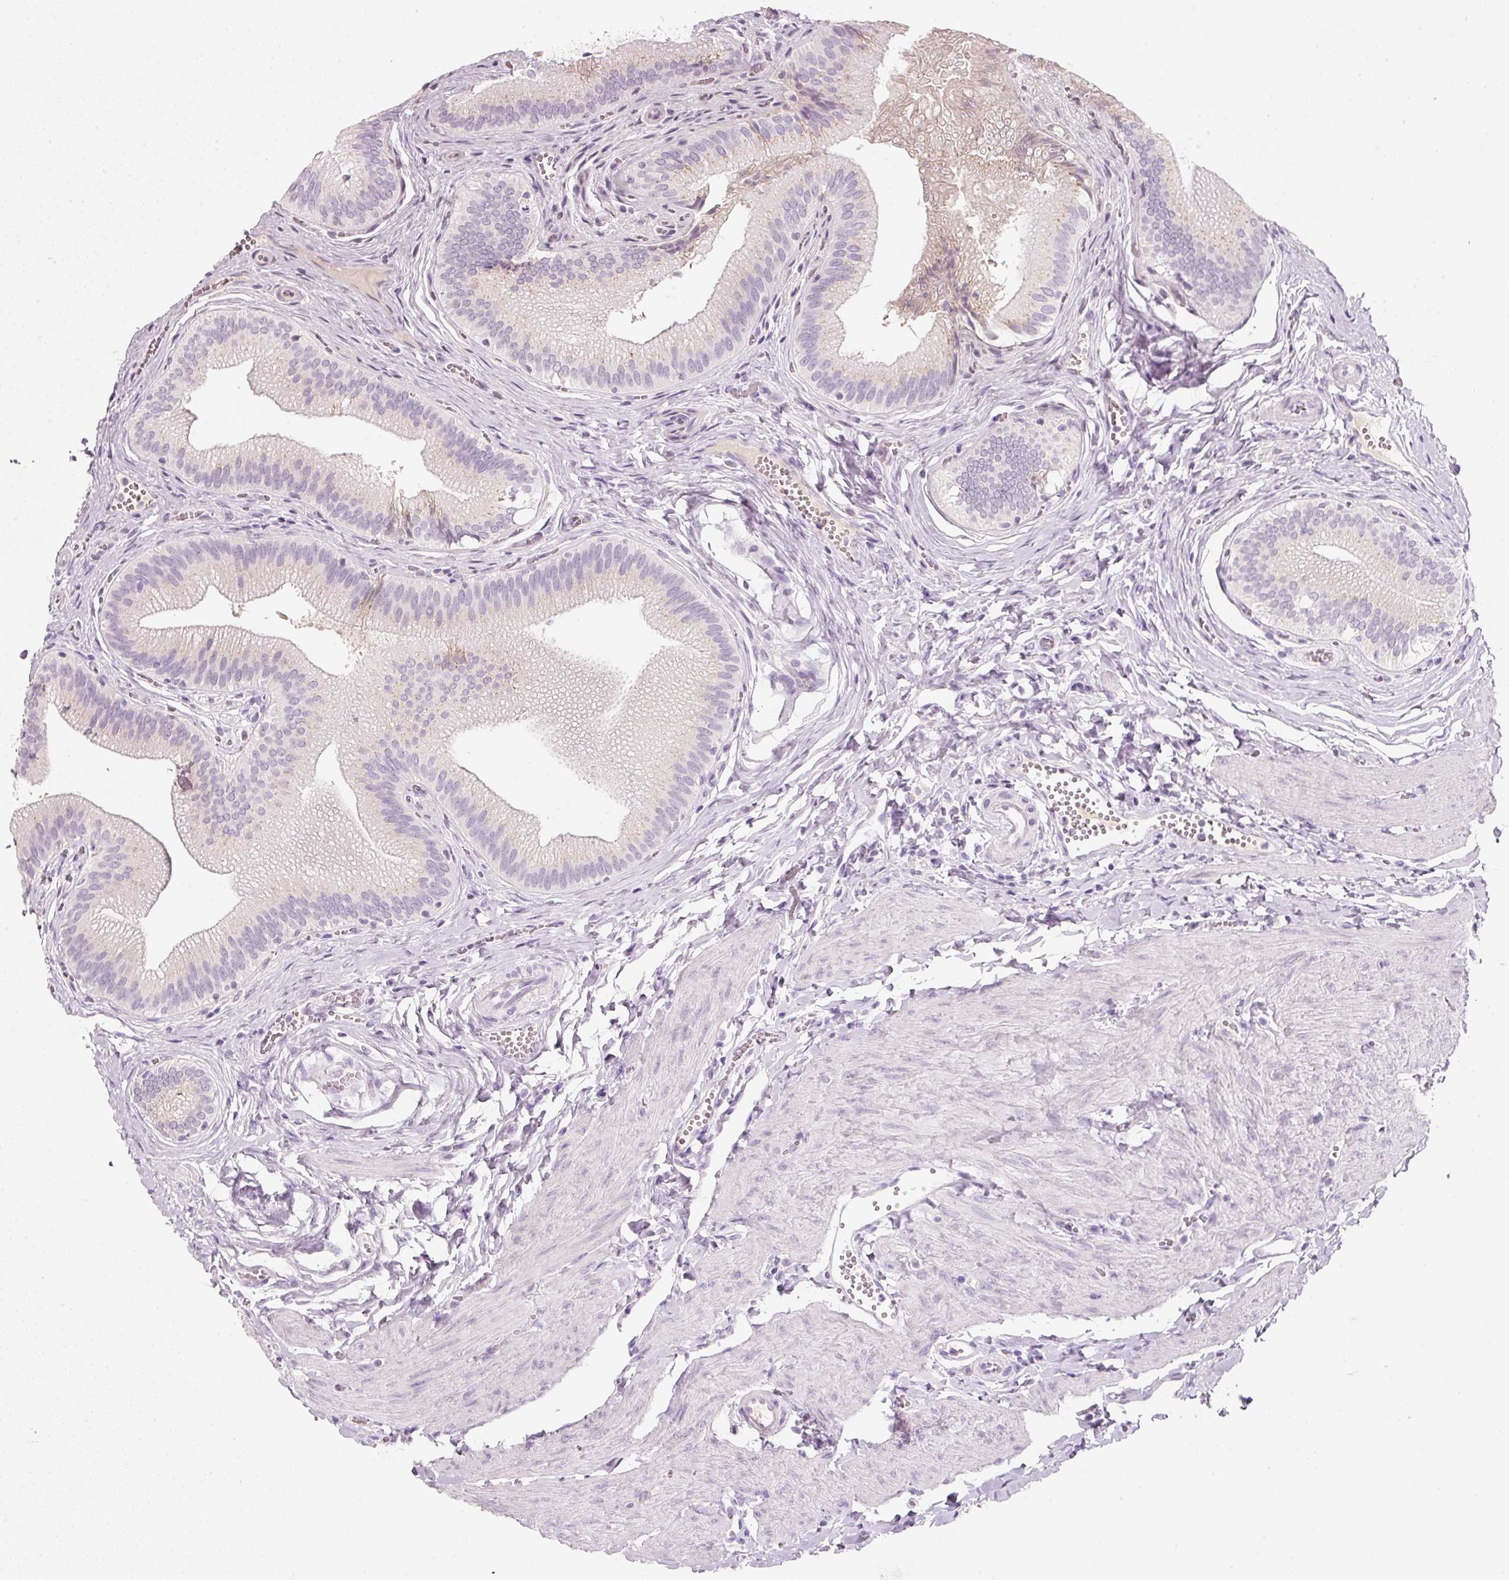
{"staining": {"intensity": "weak", "quantity": "<25%", "location": "cytoplasmic/membranous"}, "tissue": "gallbladder", "cell_type": "Glandular cells", "image_type": "normal", "snomed": [{"axis": "morphology", "description": "Normal tissue, NOS"}, {"axis": "topography", "description": "Gallbladder"}], "caption": "A histopathology image of human gallbladder is negative for staining in glandular cells. The staining was performed using DAB to visualize the protein expression in brown, while the nuclei were stained in blue with hematoxylin (Magnification: 20x).", "gene": "ENSG00000206549", "patient": {"sex": "male", "age": 17}}